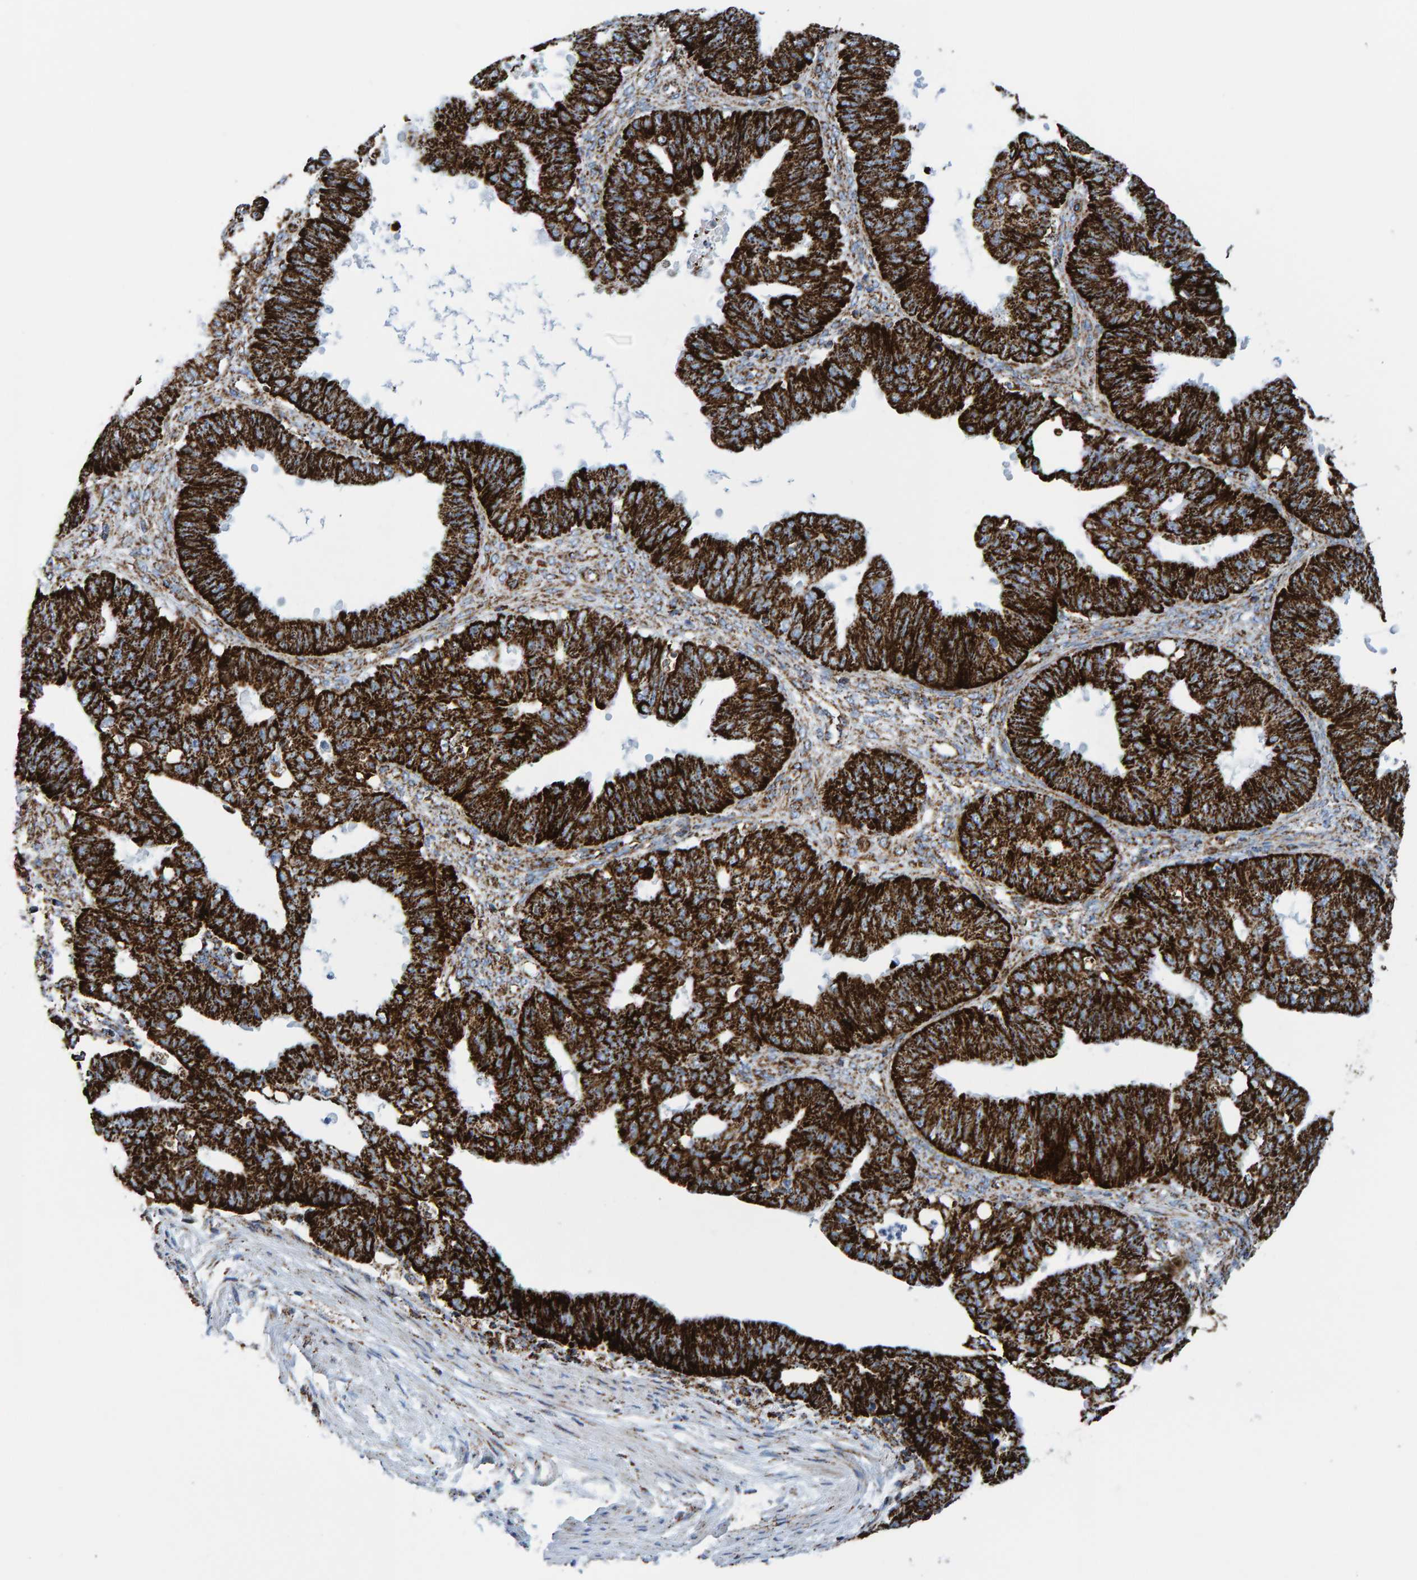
{"staining": {"intensity": "strong", "quantity": ">75%", "location": "cytoplasmic/membranous"}, "tissue": "ovarian cancer", "cell_type": "Tumor cells", "image_type": "cancer", "snomed": [{"axis": "morphology", "description": "Carcinoma, endometroid"}, {"axis": "topography", "description": "Ovary"}], "caption": "This is a micrograph of IHC staining of ovarian cancer, which shows strong staining in the cytoplasmic/membranous of tumor cells.", "gene": "ENSG00000262660", "patient": {"sex": "female", "age": 42}}